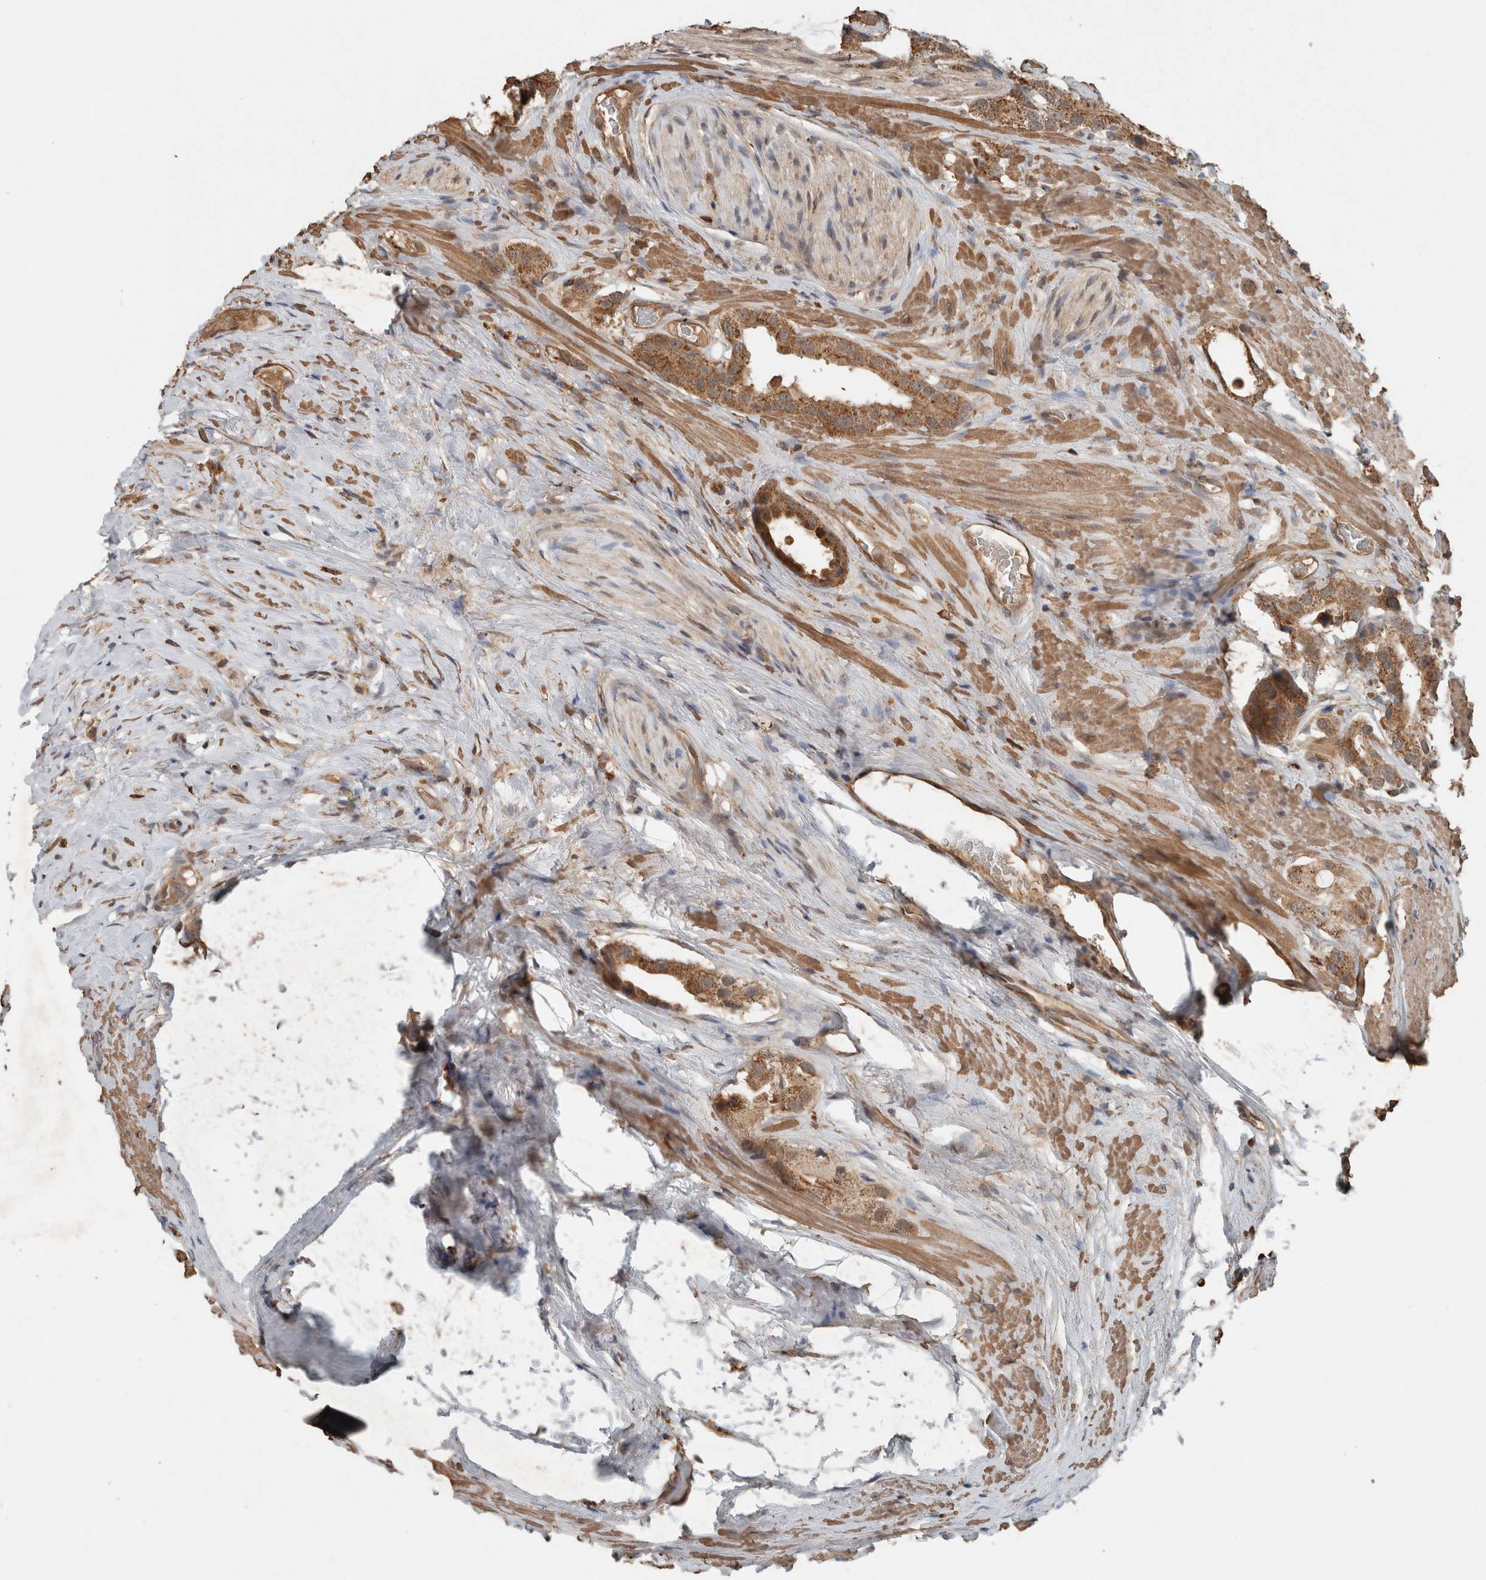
{"staining": {"intensity": "moderate", "quantity": ">75%", "location": "cytoplasmic/membranous"}, "tissue": "prostate cancer", "cell_type": "Tumor cells", "image_type": "cancer", "snomed": [{"axis": "morphology", "description": "Adenocarcinoma, High grade"}, {"axis": "topography", "description": "Prostate"}], "caption": "Human prostate high-grade adenocarcinoma stained with a brown dye demonstrates moderate cytoplasmic/membranous positive positivity in approximately >75% of tumor cells.", "gene": "KLK14", "patient": {"sex": "male", "age": 63}}